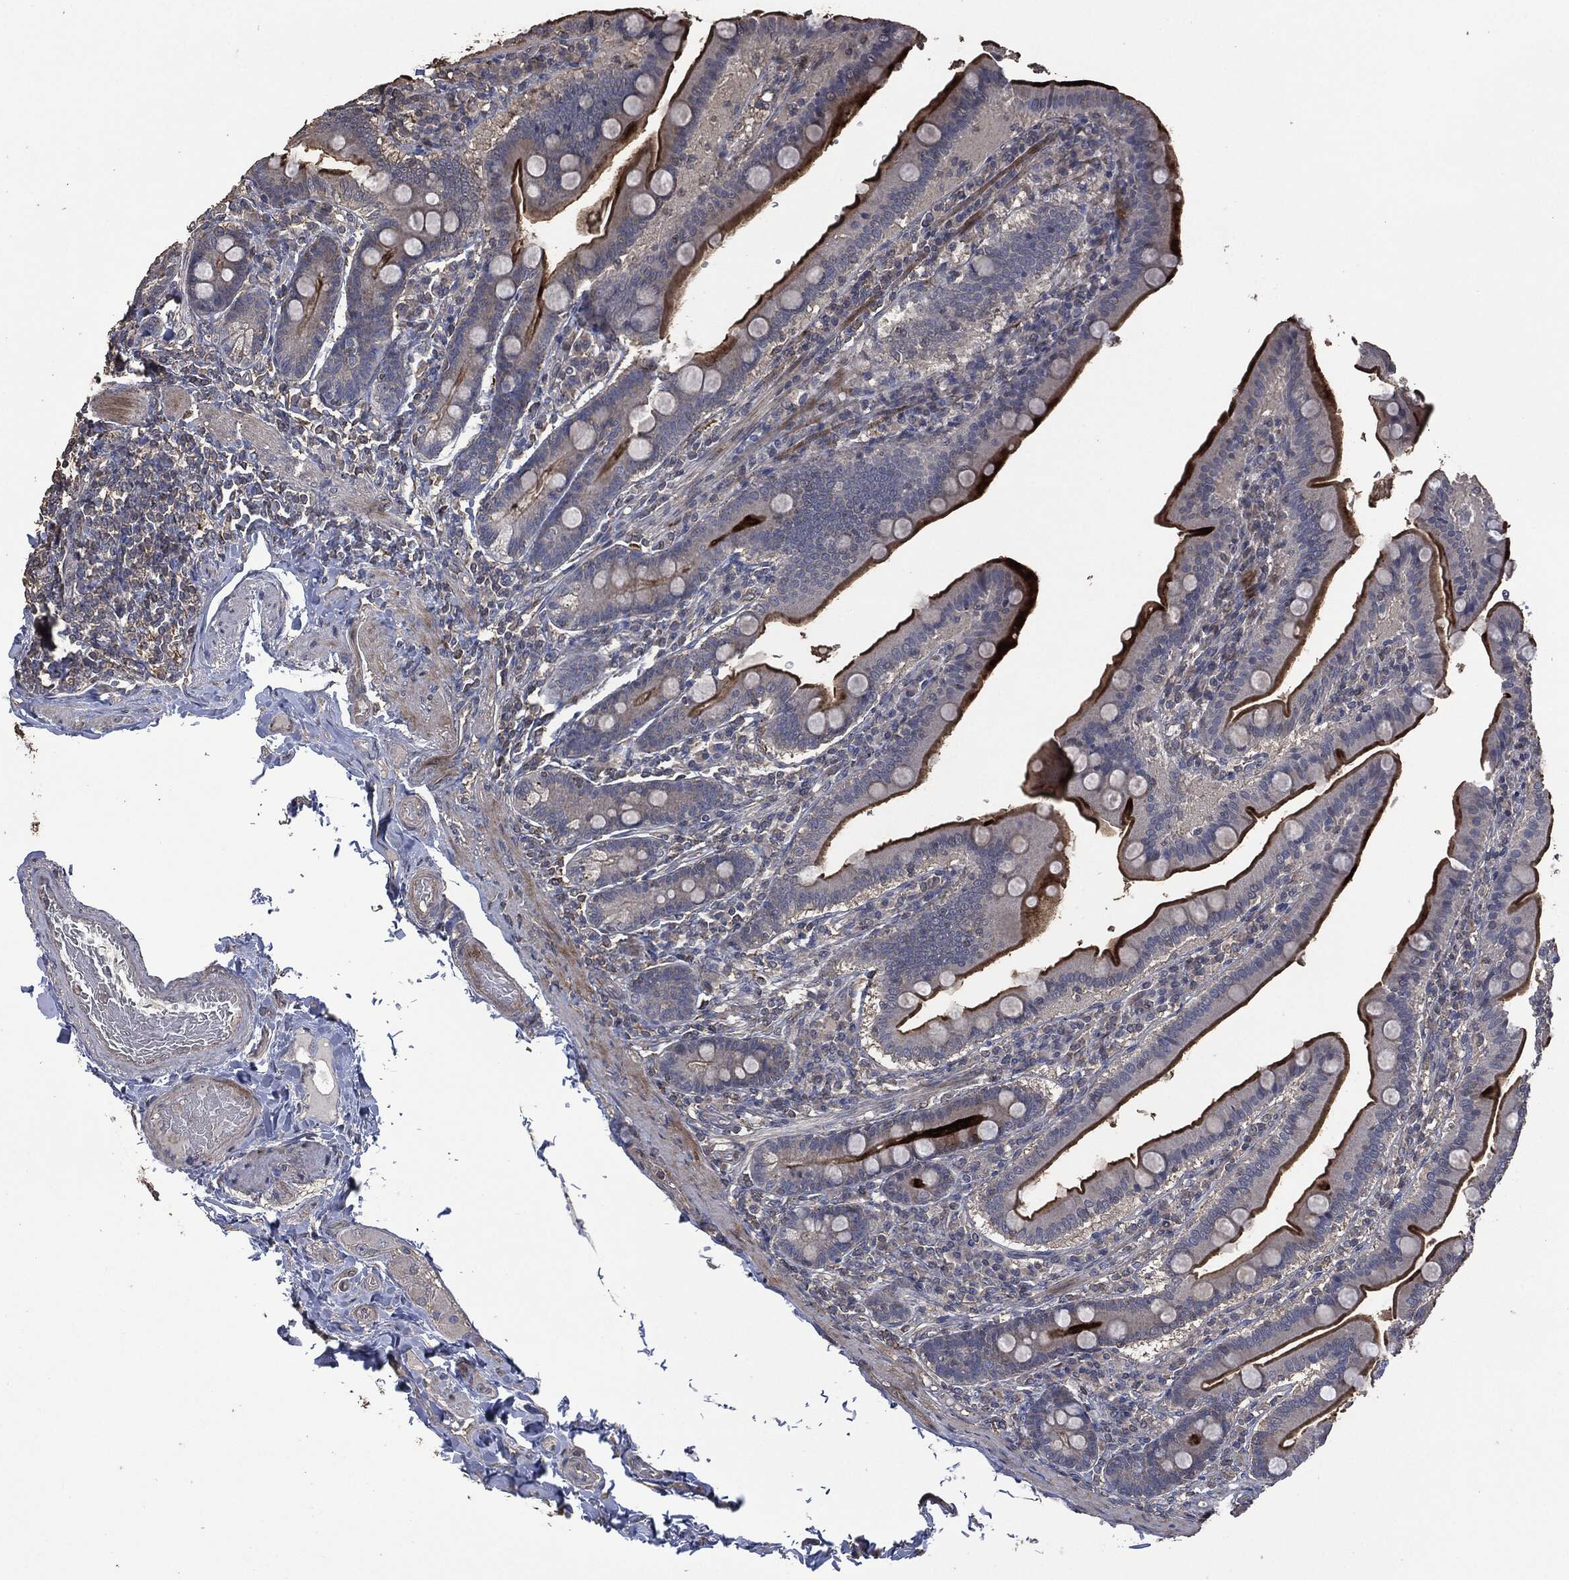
{"staining": {"intensity": "strong", "quantity": "25%-75%", "location": "cytoplasmic/membranous"}, "tissue": "small intestine", "cell_type": "Glandular cells", "image_type": "normal", "snomed": [{"axis": "morphology", "description": "Normal tissue, NOS"}, {"axis": "topography", "description": "Small intestine"}], "caption": "Small intestine stained for a protein shows strong cytoplasmic/membranous positivity in glandular cells. (Stains: DAB (3,3'-diaminobenzidine) in brown, nuclei in blue, Microscopy: brightfield microscopy at high magnification).", "gene": "MSLN", "patient": {"sex": "male", "age": 66}}